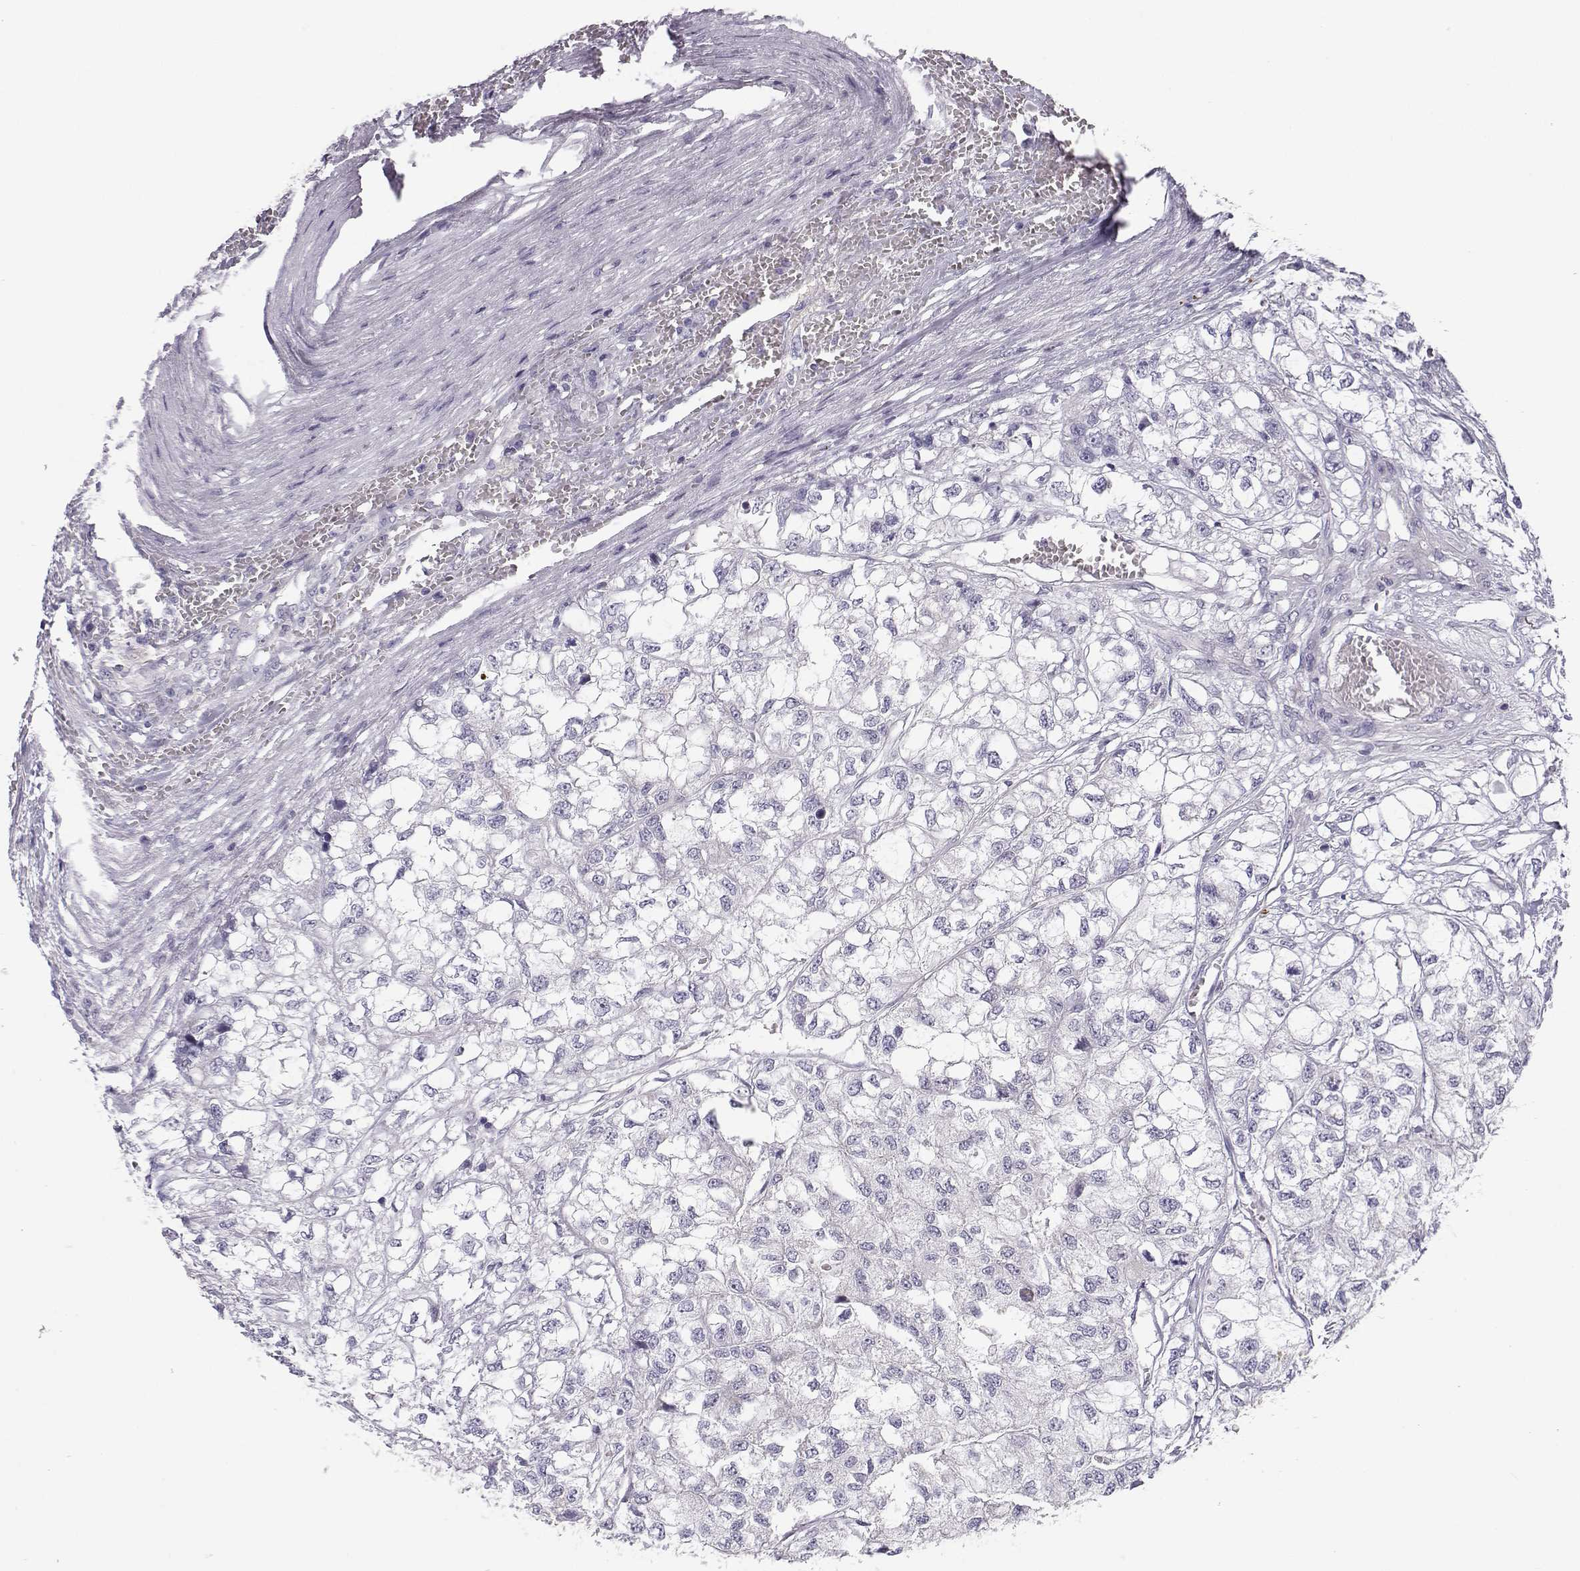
{"staining": {"intensity": "negative", "quantity": "none", "location": "none"}, "tissue": "renal cancer", "cell_type": "Tumor cells", "image_type": "cancer", "snomed": [{"axis": "morphology", "description": "Adenocarcinoma, NOS"}, {"axis": "topography", "description": "Kidney"}], "caption": "A high-resolution image shows IHC staining of adenocarcinoma (renal), which shows no significant expression in tumor cells. (DAB IHC visualized using brightfield microscopy, high magnification).", "gene": "KCNMB4", "patient": {"sex": "male", "age": 56}}